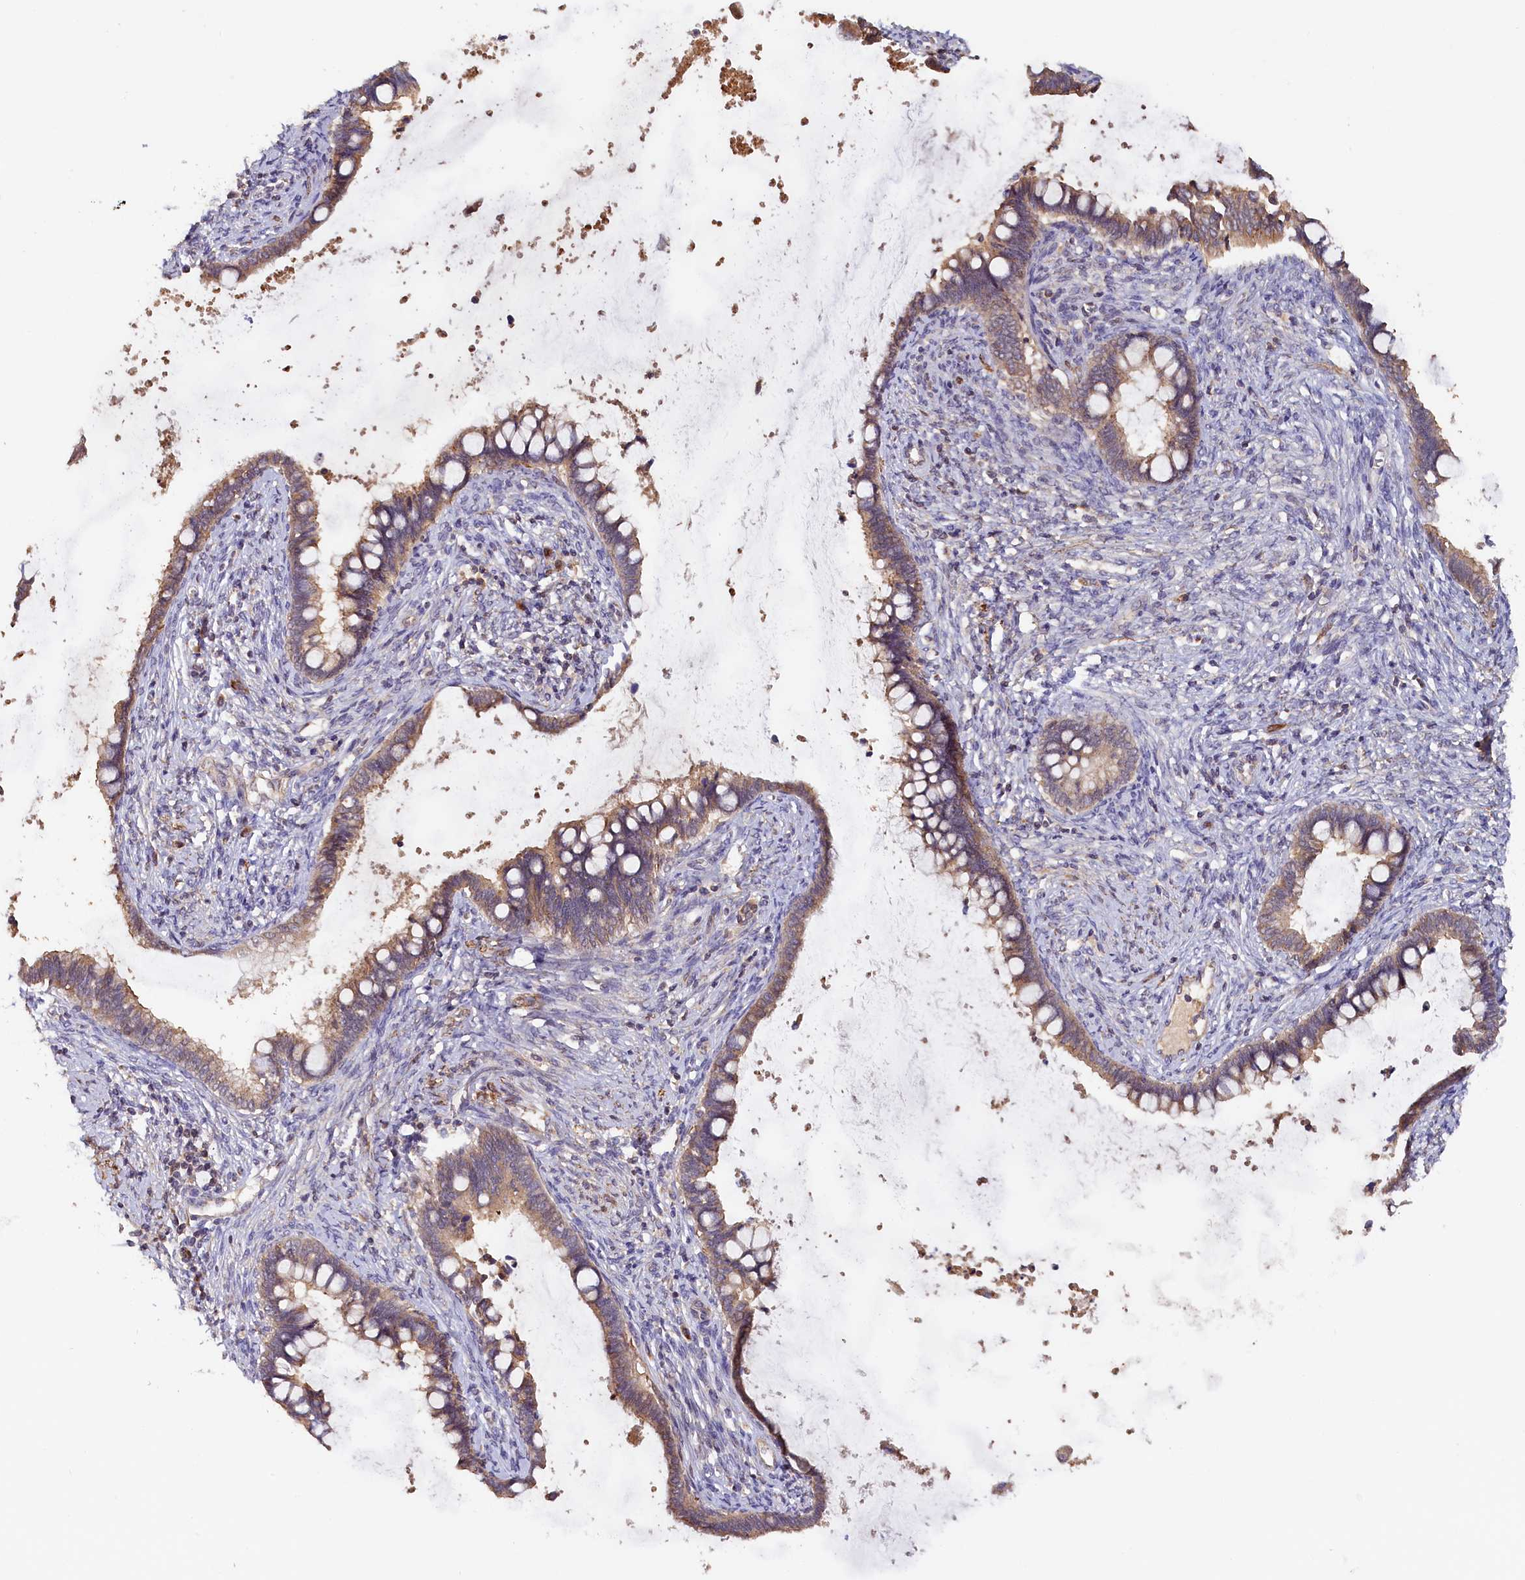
{"staining": {"intensity": "moderate", "quantity": ">75%", "location": "cytoplasmic/membranous"}, "tissue": "cervical cancer", "cell_type": "Tumor cells", "image_type": "cancer", "snomed": [{"axis": "morphology", "description": "Adenocarcinoma, NOS"}, {"axis": "topography", "description": "Cervix"}], "caption": "Approximately >75% of tumor cells in cervical cancer demonstrate moderate cytoplasmic/membranous protein positivity as visualized by brown immunohistochemical staining.", "gene": "TANGO6", "patient": {"sex": "female", "age": 44}}